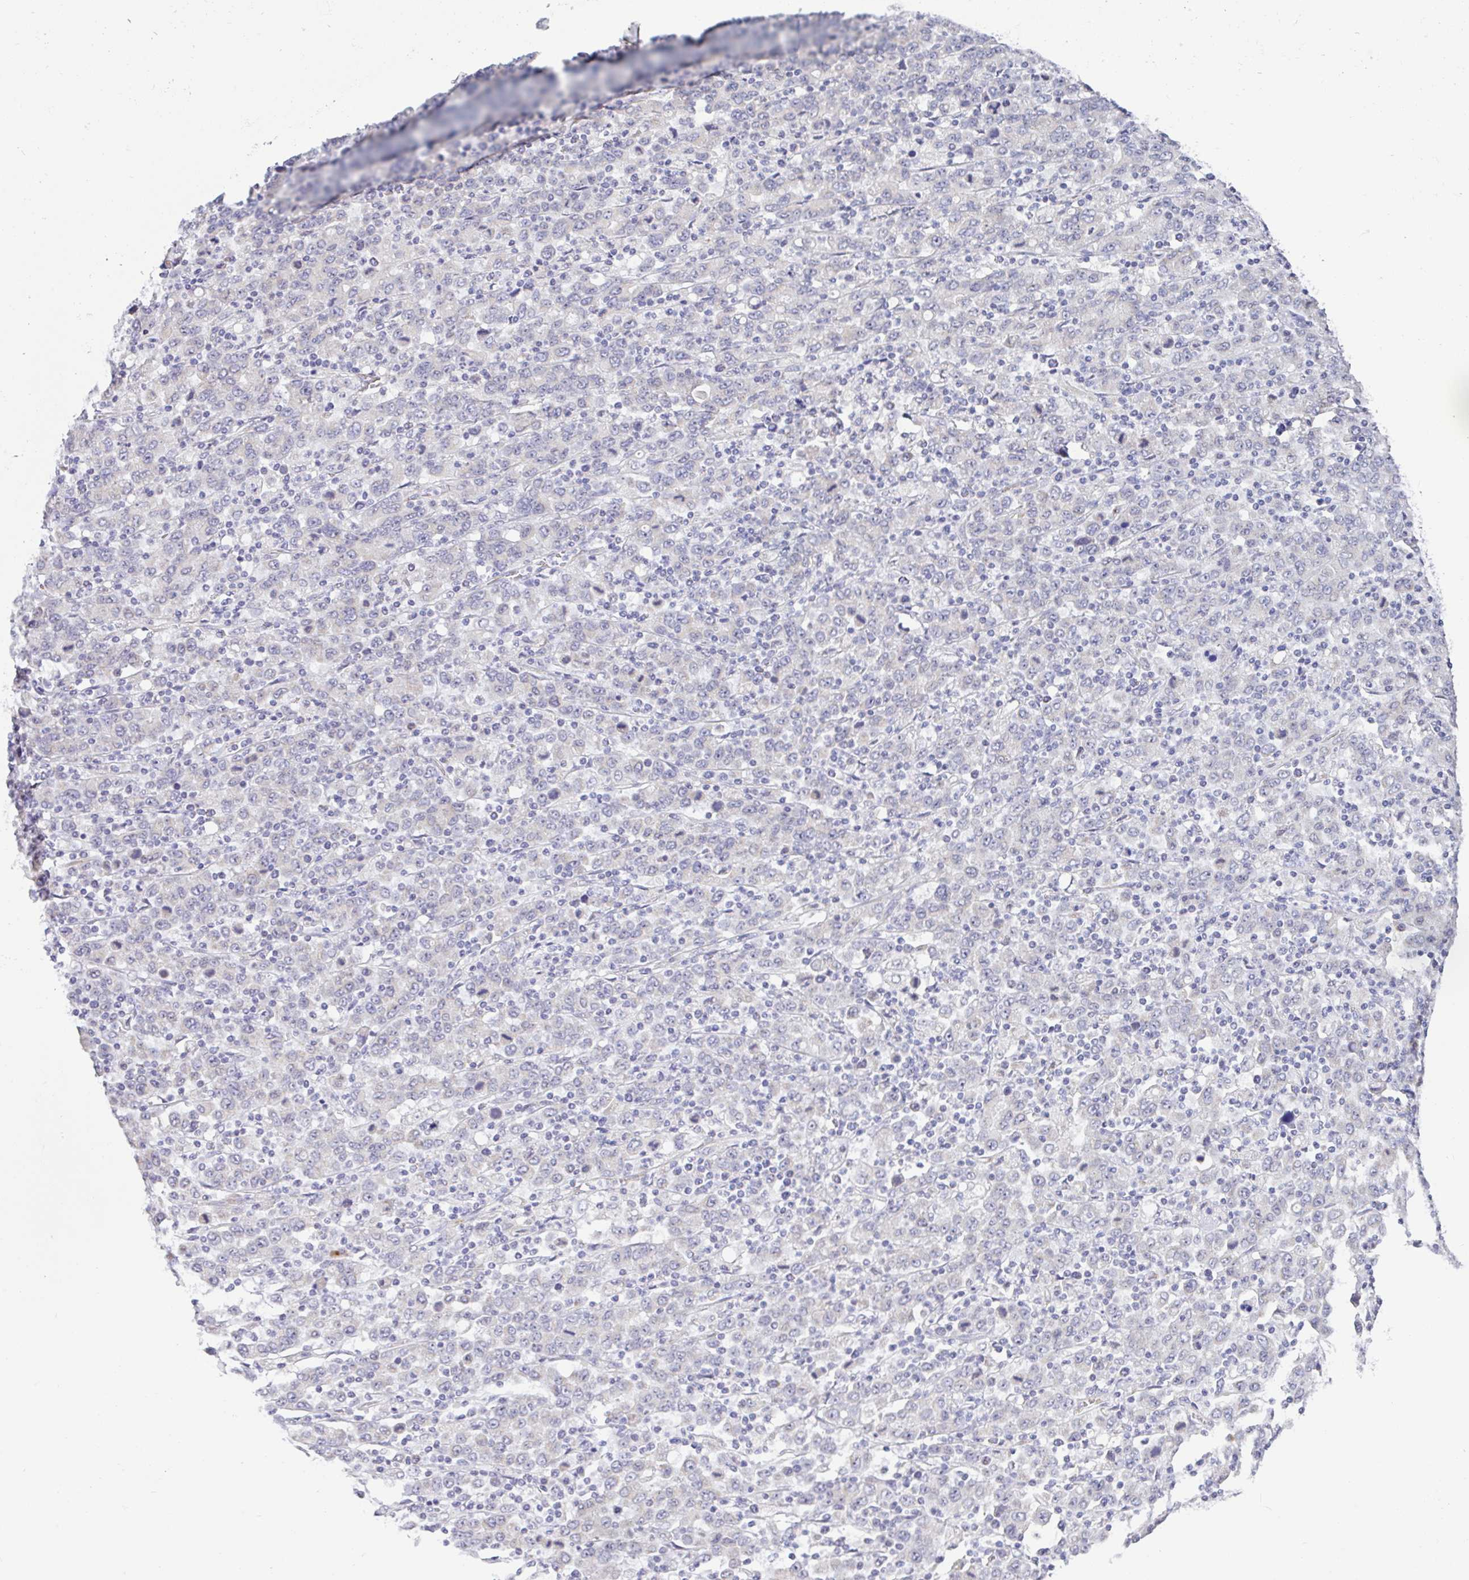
{"staining": {"intensity": "negative", "quantity": "none", "location": "none"}, "tissue": "stomach cancer", "cell_type": "Tumor cells", "image_type": "cancer", "snomed": [{"axis": "morphology", "description": "Adenocarcinoma, NOS"}, {"axis": "topography", "description": "Stomach, upper"}], "caption": "The histopathology image reveals no significant staining in tumor cells of adenocarcinoma (stomach). (DAB (3,3'-diaminobenzidine) immunohistochemistry with hematoxylin counter stain).", "gene": "PLCD4", "patient": {"sex": "male", "age": 69}}